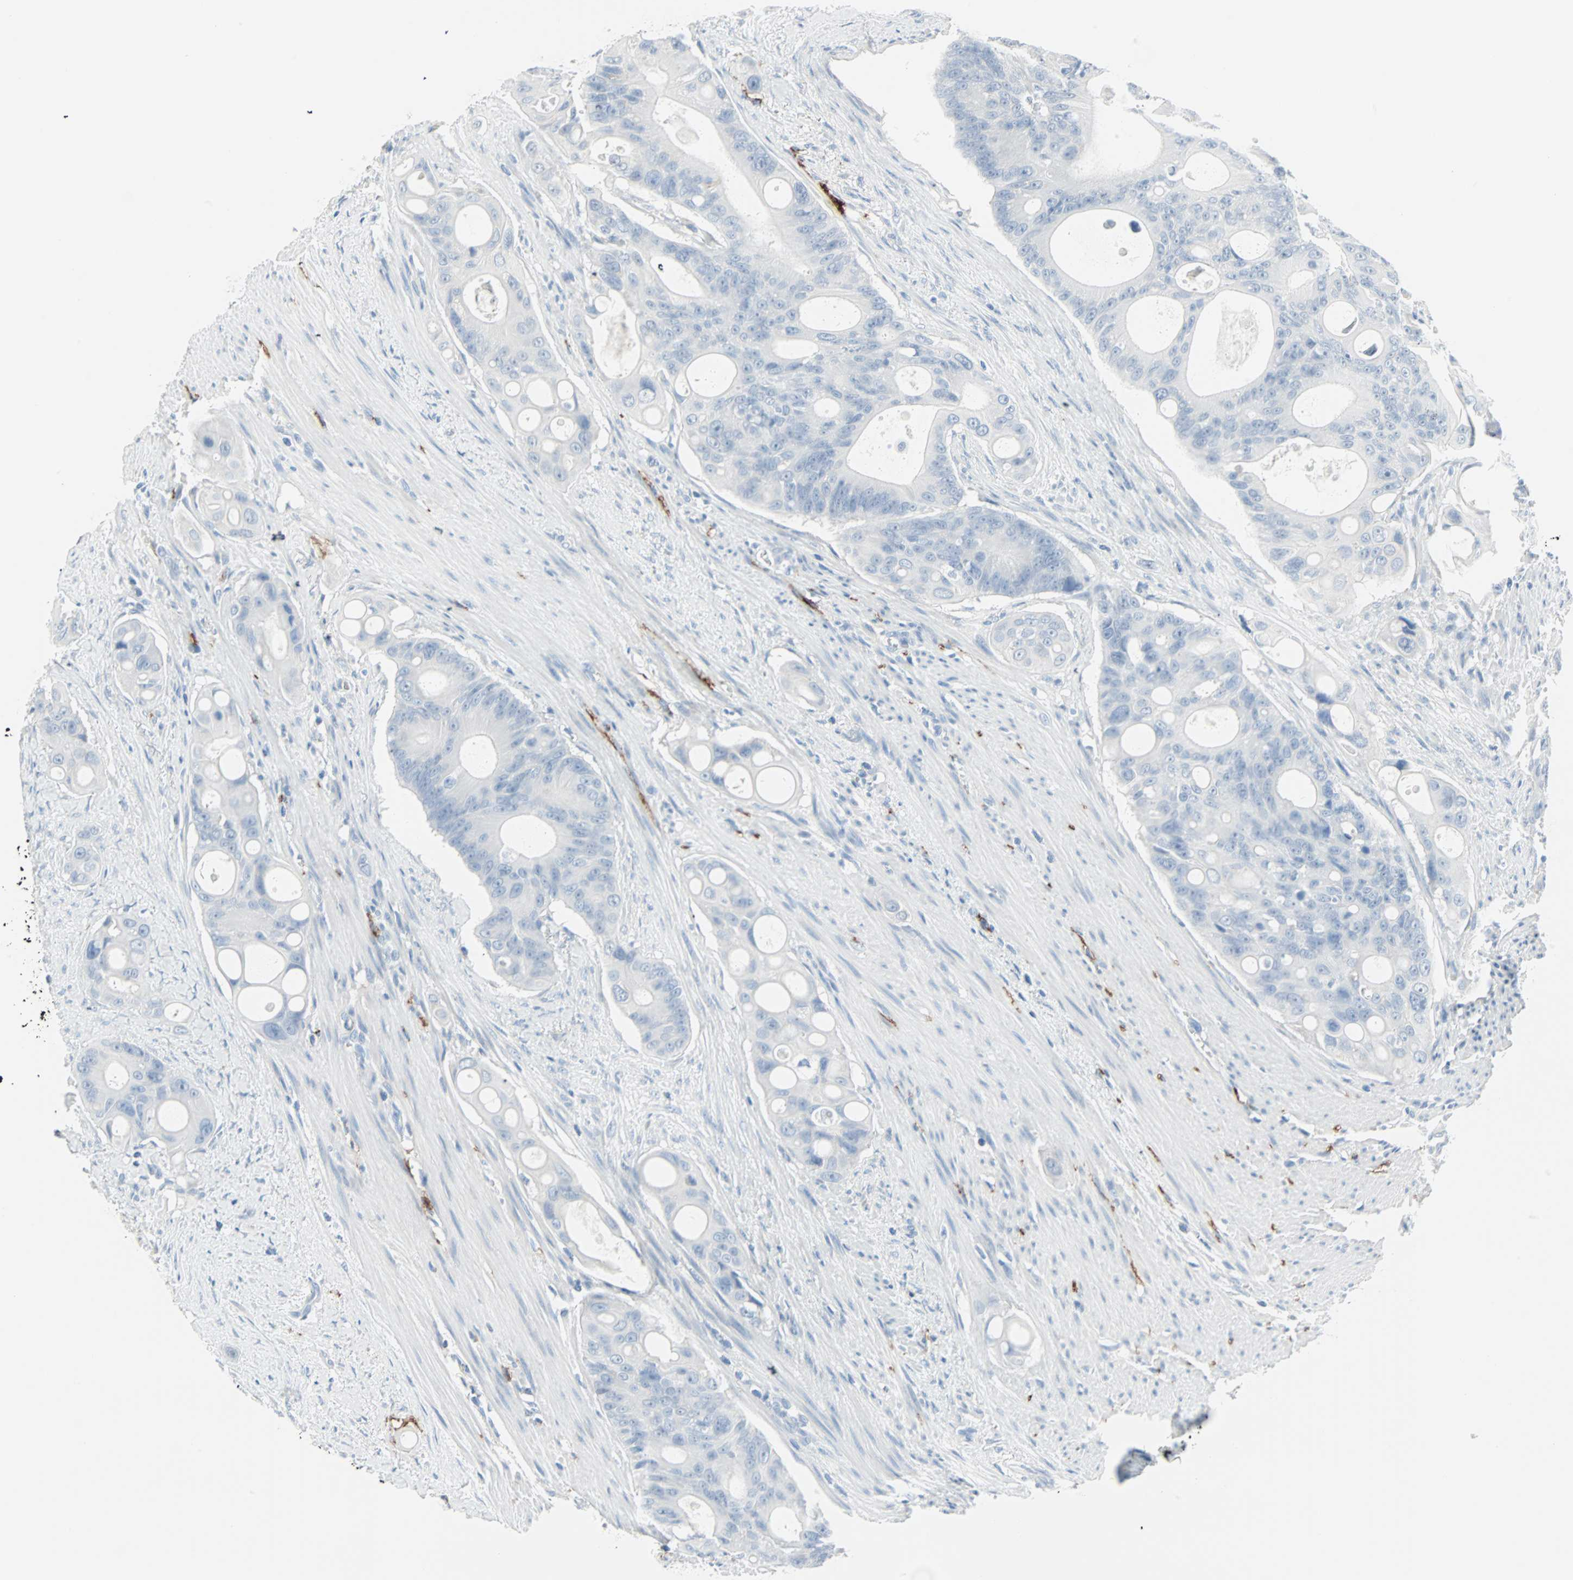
{"staining": {"intensity": "negative", "quantity": "none", "location": "none"}, "tissue": "colorectal cancer", "cell_type": "Tumor cells", "image_type": "cancer", "snomed": [{"axis": "morphology", "description": "Adenocarcinoma, NOS"}, {"axis": "topography", "description": "Colon"}], "caption": "A photomicrograph of human adenocarcinoma (colorectal) is negative for staining in tumor cells.", "gene": "STX1A", "patient": {"sex": "female", "age": 57}}